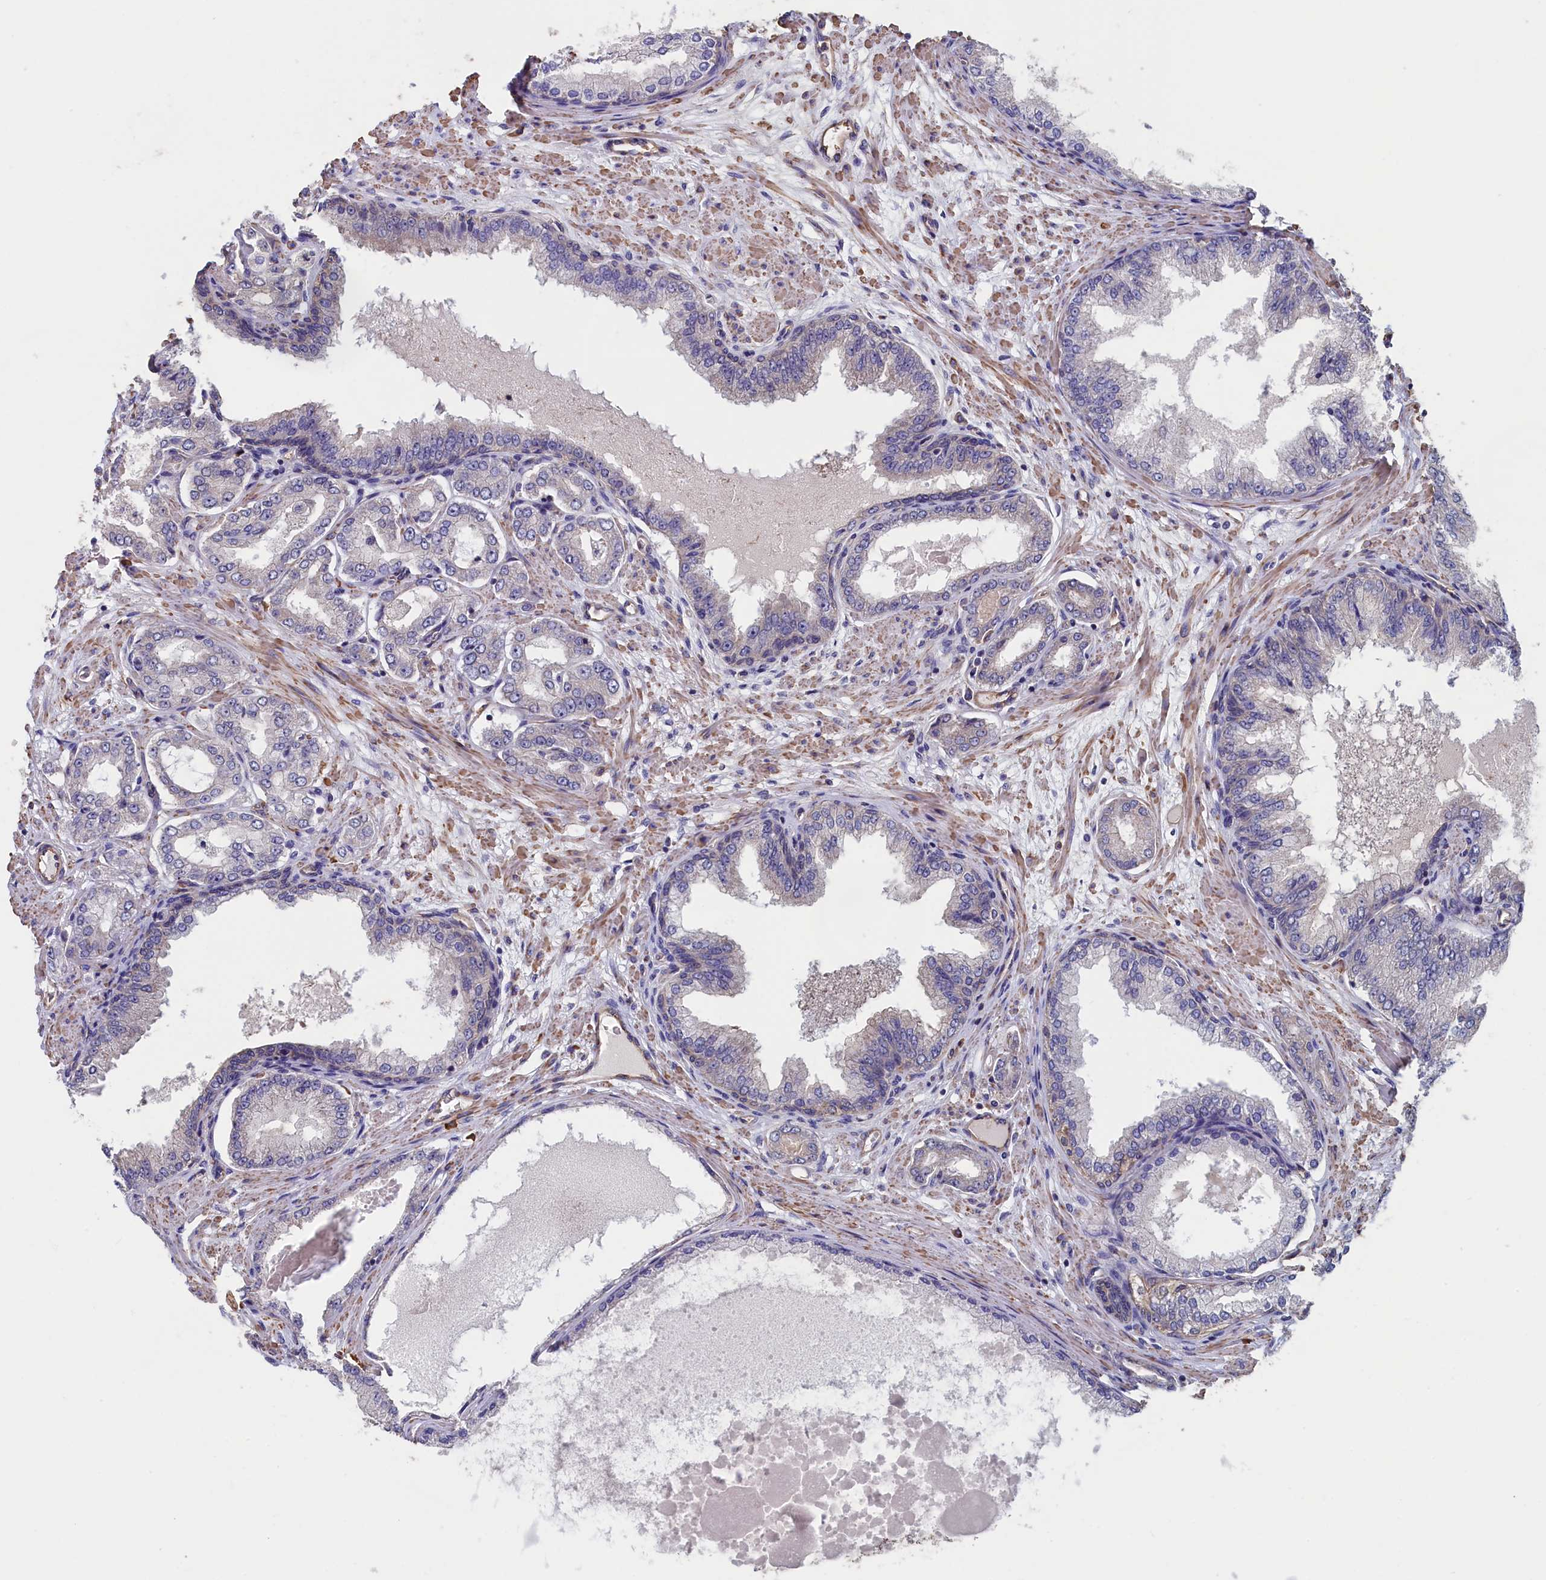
{"staining": {"intensity": "negative", "quantity": "none", "location": "none"}, "tissue": "prostate cancer", "cell_type": "Tumor cells", "image_type": "cancer", "snomed": [{"axis": "morphology", "description": "Adenocarcinoma, Low grade"}, {"axis": "topography", "description": "Prostate"}], "caption": "The histopathology image shows no significant staining in tumor cells of prostate cancer. The staining was performed using DAB (3,3'-diaminobenzidine) to visualize the protein expression in brown, while the nuclei were stained in blue with hematoxylin (Magnification: 20x).", "gene": "ANKRD2", "patient": {"sex": "male", "age": 63}}